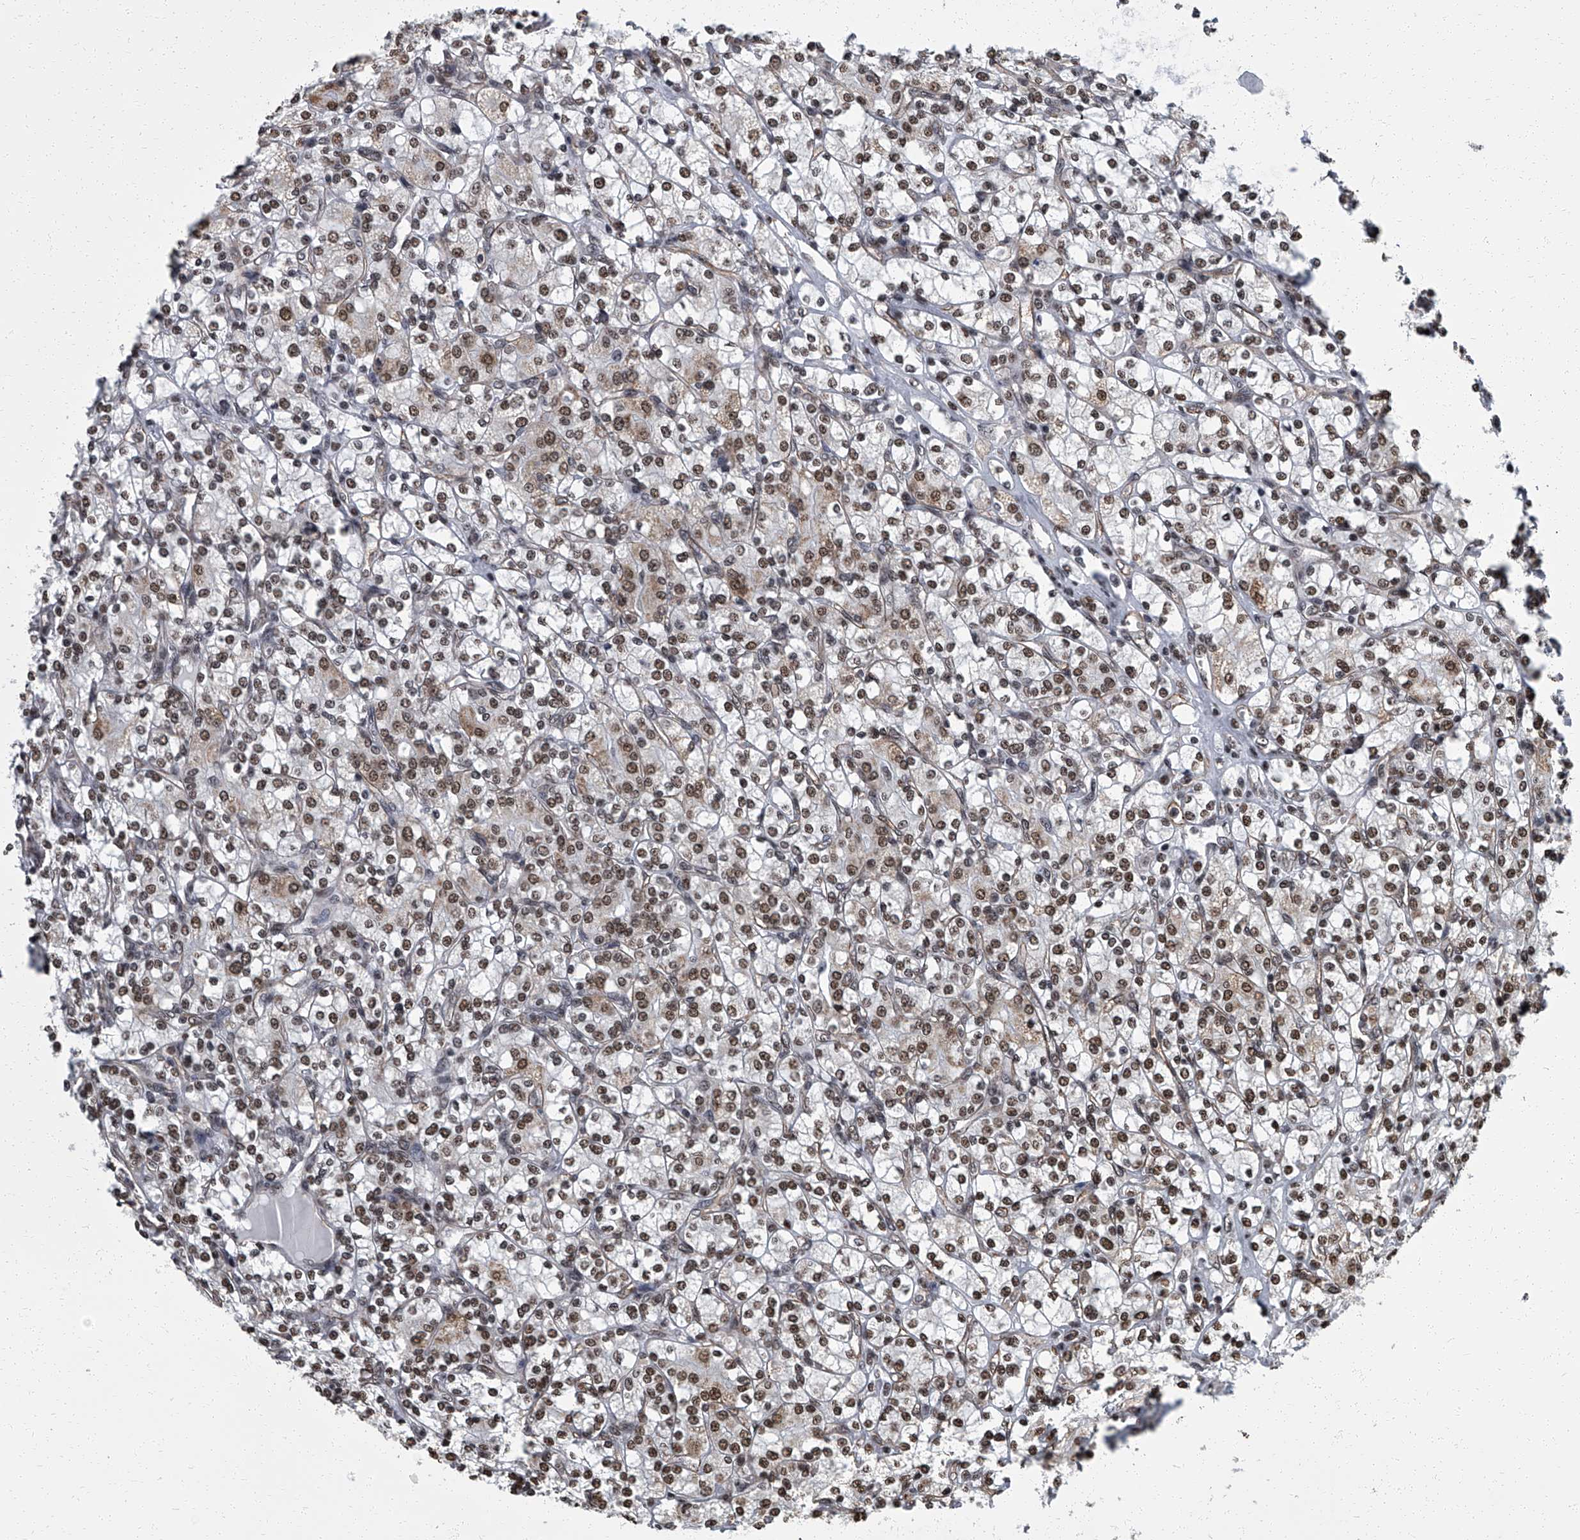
{"staining": {"intensity": "moderate", "quantity": ">75%", "location": "nuclear"}, "tissue": "renal cancer", "cell_type": "Tumor cells", "image_type": "cancer", "snomed": [{"axis": "morphology", "description": "Adenocarcinoma, NOS"}, {"axis": "topography", "description": "Kidney"}], "caption": "The micrograph displays a brown stain indicating the presence of a protein in the nuclear of tumor cells in adenocarcinoma (renal).", "gene": "ZNF518B", "patient": {"sex": "male", "age": 77}}